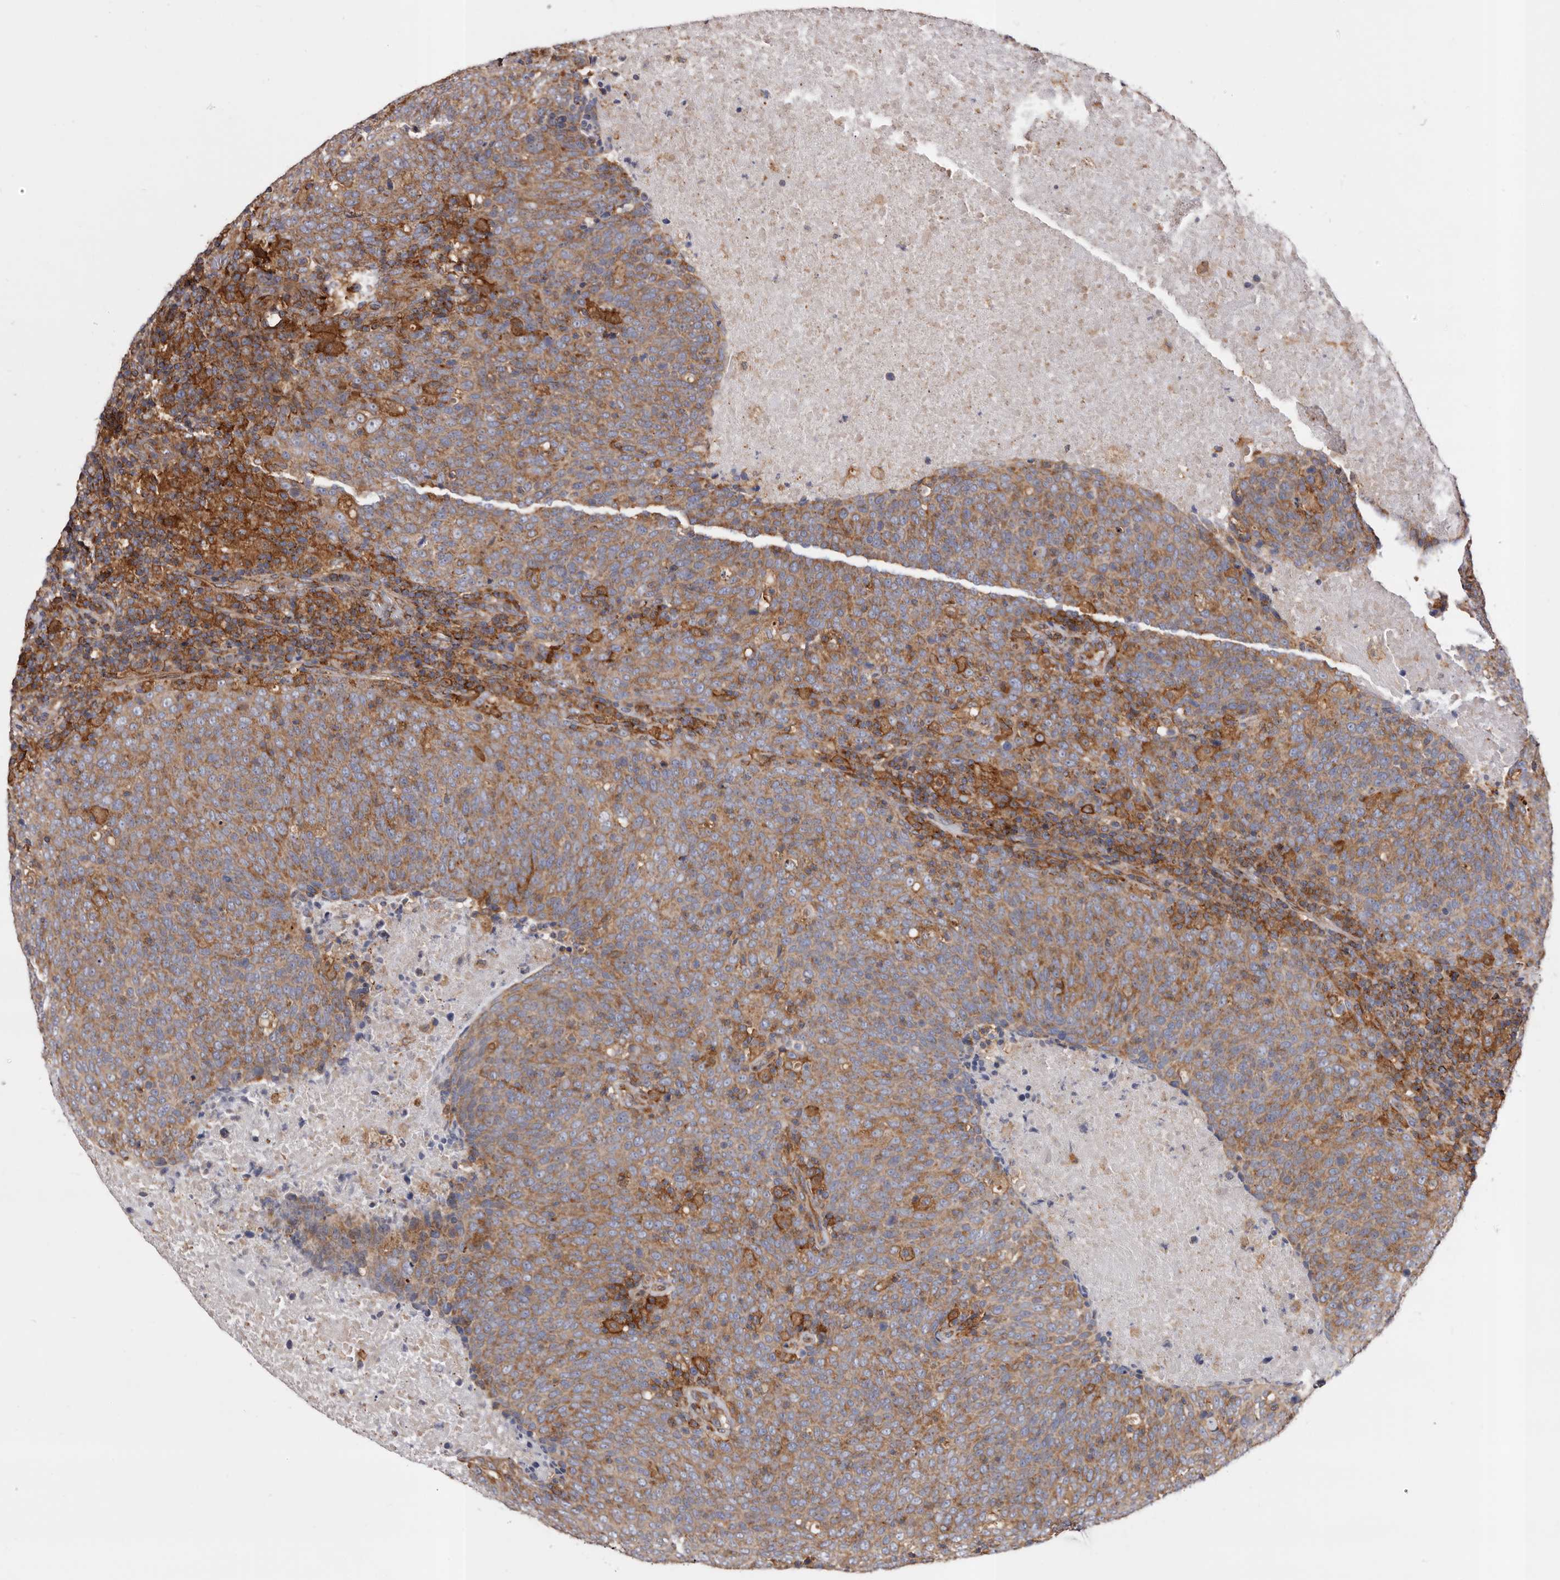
{"staining": {"intensity": "weak", "quantity": ">75%", "location": "cytoplasmic/membranous"}, "tissue": "head and neck cancer", "cell_type": "Tumor cells", "image_type": "cancer", "snomed": [{"axis": "morphology", "description": "Squamous cell carcinoma, NOS"}, {"axis": "morphology", "description": "Squamous cell carcinoma, metastatic, NOS"}, {"axis": "topography", "description": "Lymph node"}, {"axis": "topography", "description": "Head-Neck"}], "caption": "Protein positivity by immunohistochemistry exhibits weak cytoplasmic/membranous positivity in about >75% of tumor cells in head and neck cancer (metastatic squamous cell carcinoma).", "gene": "COQ8B", "patient": {"sex": "male", "age": 62}}